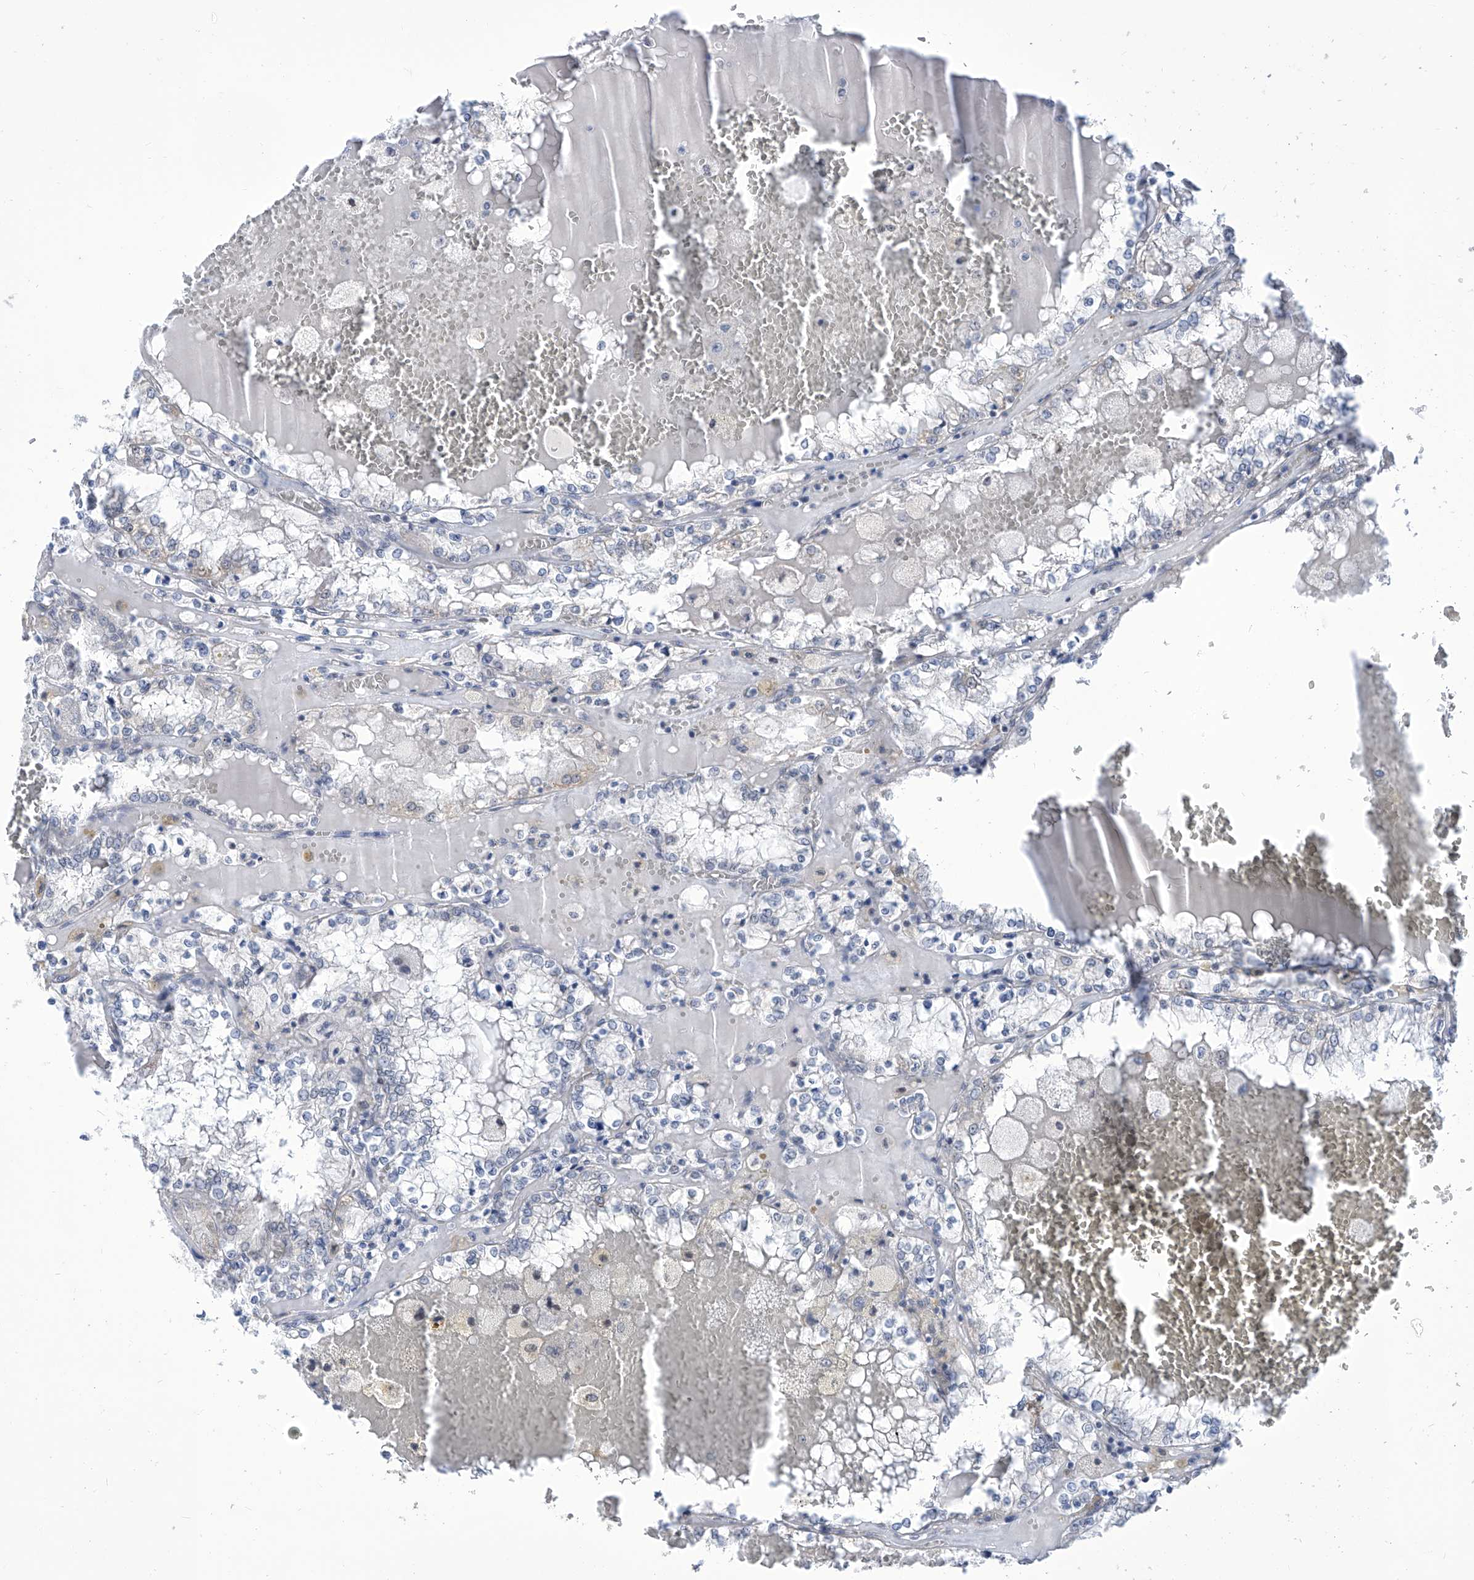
{"staining": {"intensity": "negative", "quantity": "none", "location": "none"}, "tissue": "renal cancer", "cell_type": "Tumor cells", "image_type": "cancer", "snomed": [{"axis": "morphology", "description": "Adenocarcinoma, NOS"}, {"axis": "topography", "description": "Kidney"}], "caption": "A micrograph of renal cancer stained for a protein demonstrates no brown staining in tumor cells.", "gene": "SART1", "patient": {"sex": "female", "age": 56}}